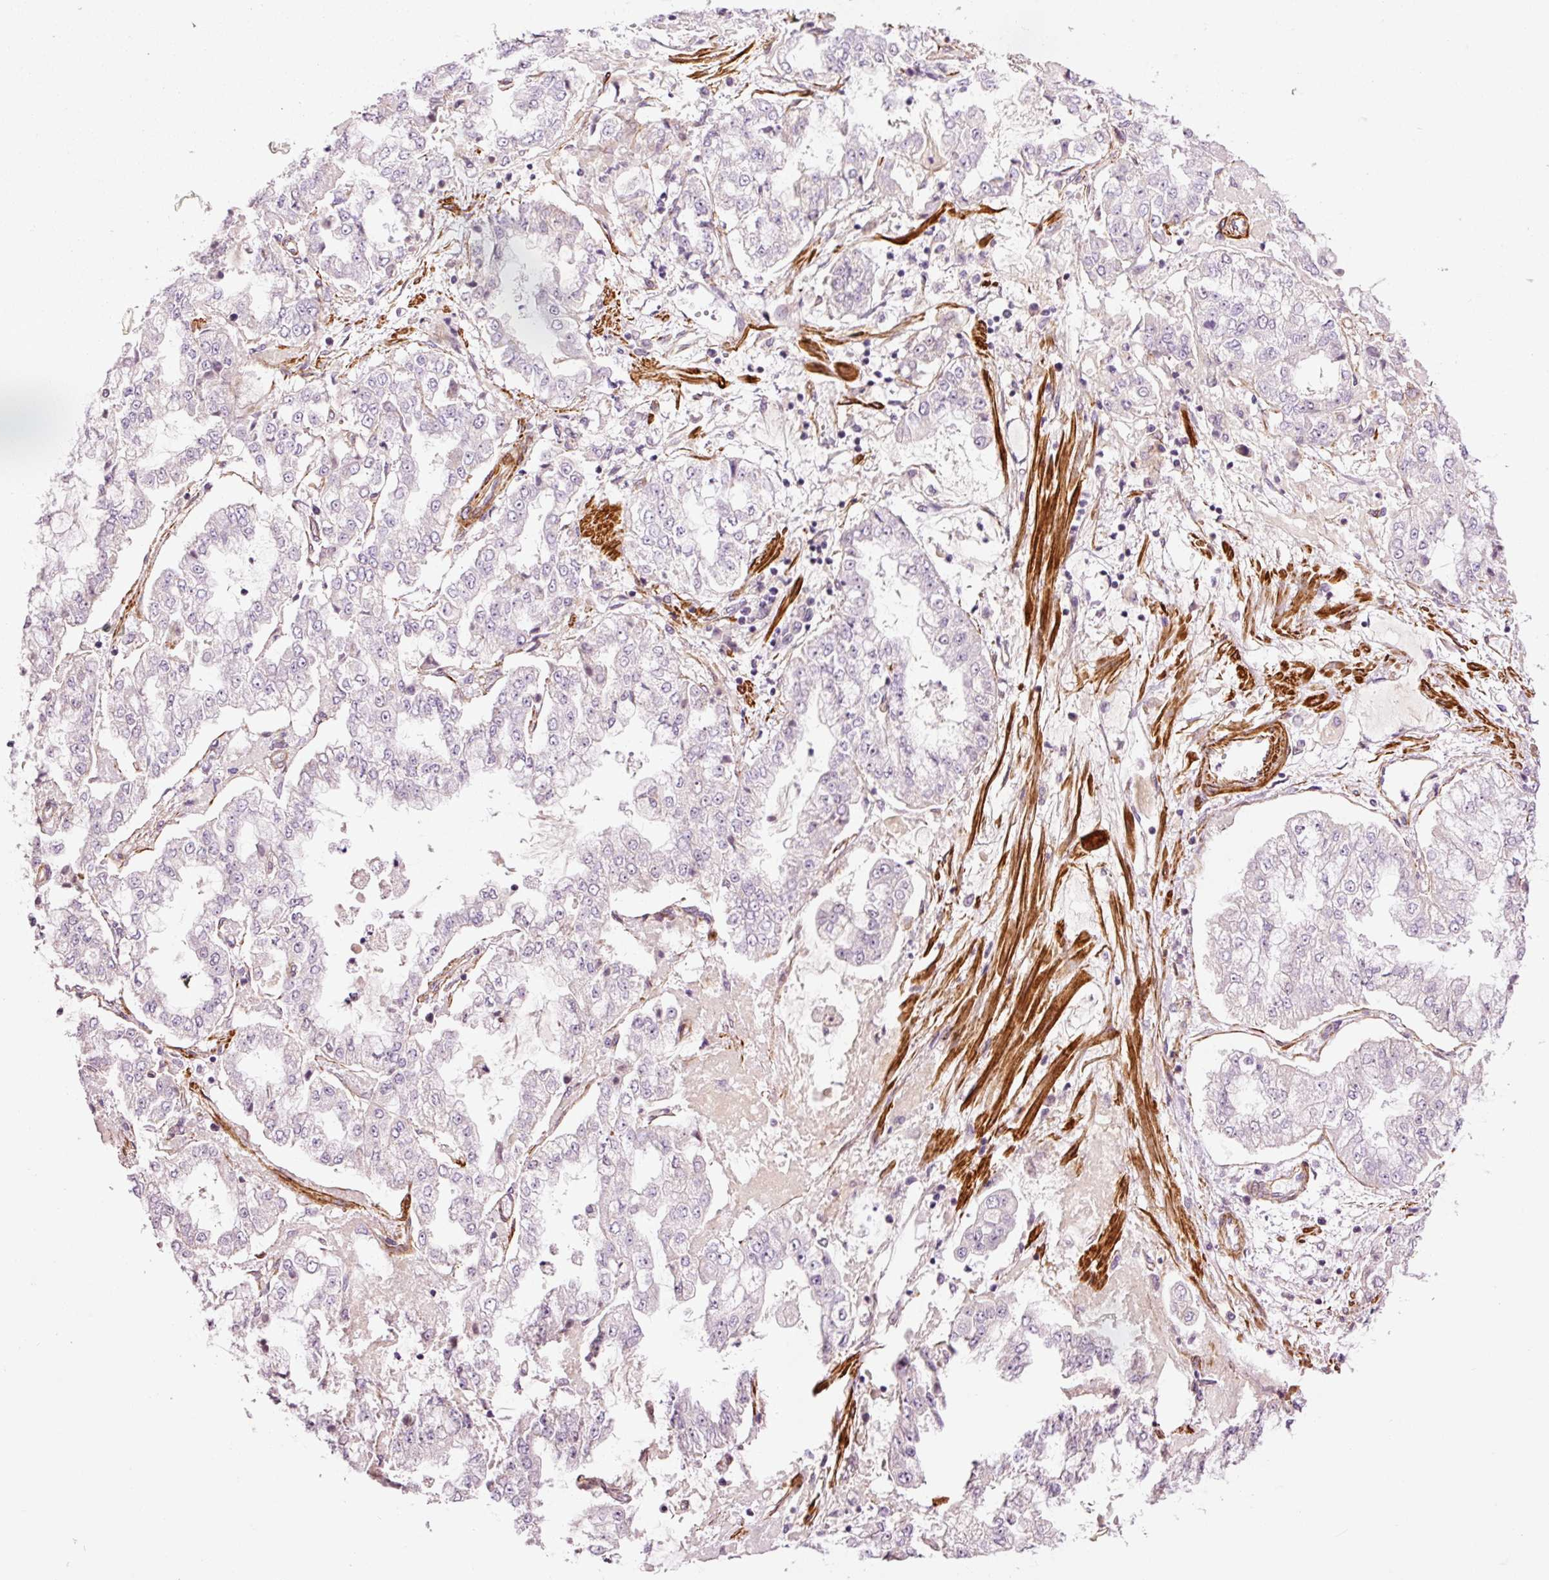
{"staining": {"intensity": "negative", "quantity": "none", "location": "none"}, "tissue": "stomach cancer", "cell_type": "Tumor cells", "image_type": "cancer", "snomed": [{"axis": "morphology", "description": "Adenocarcinoma, NOS"}, {"axis": "topography", "description": "Stomach"}], "caption": "This is a histopathology image of immunohistochemistry staining of stomach cancer, which shows no staining in tumor cells.", "gene": "ANKRD20A1", "patient": {"sex": "male", "age": 76}}